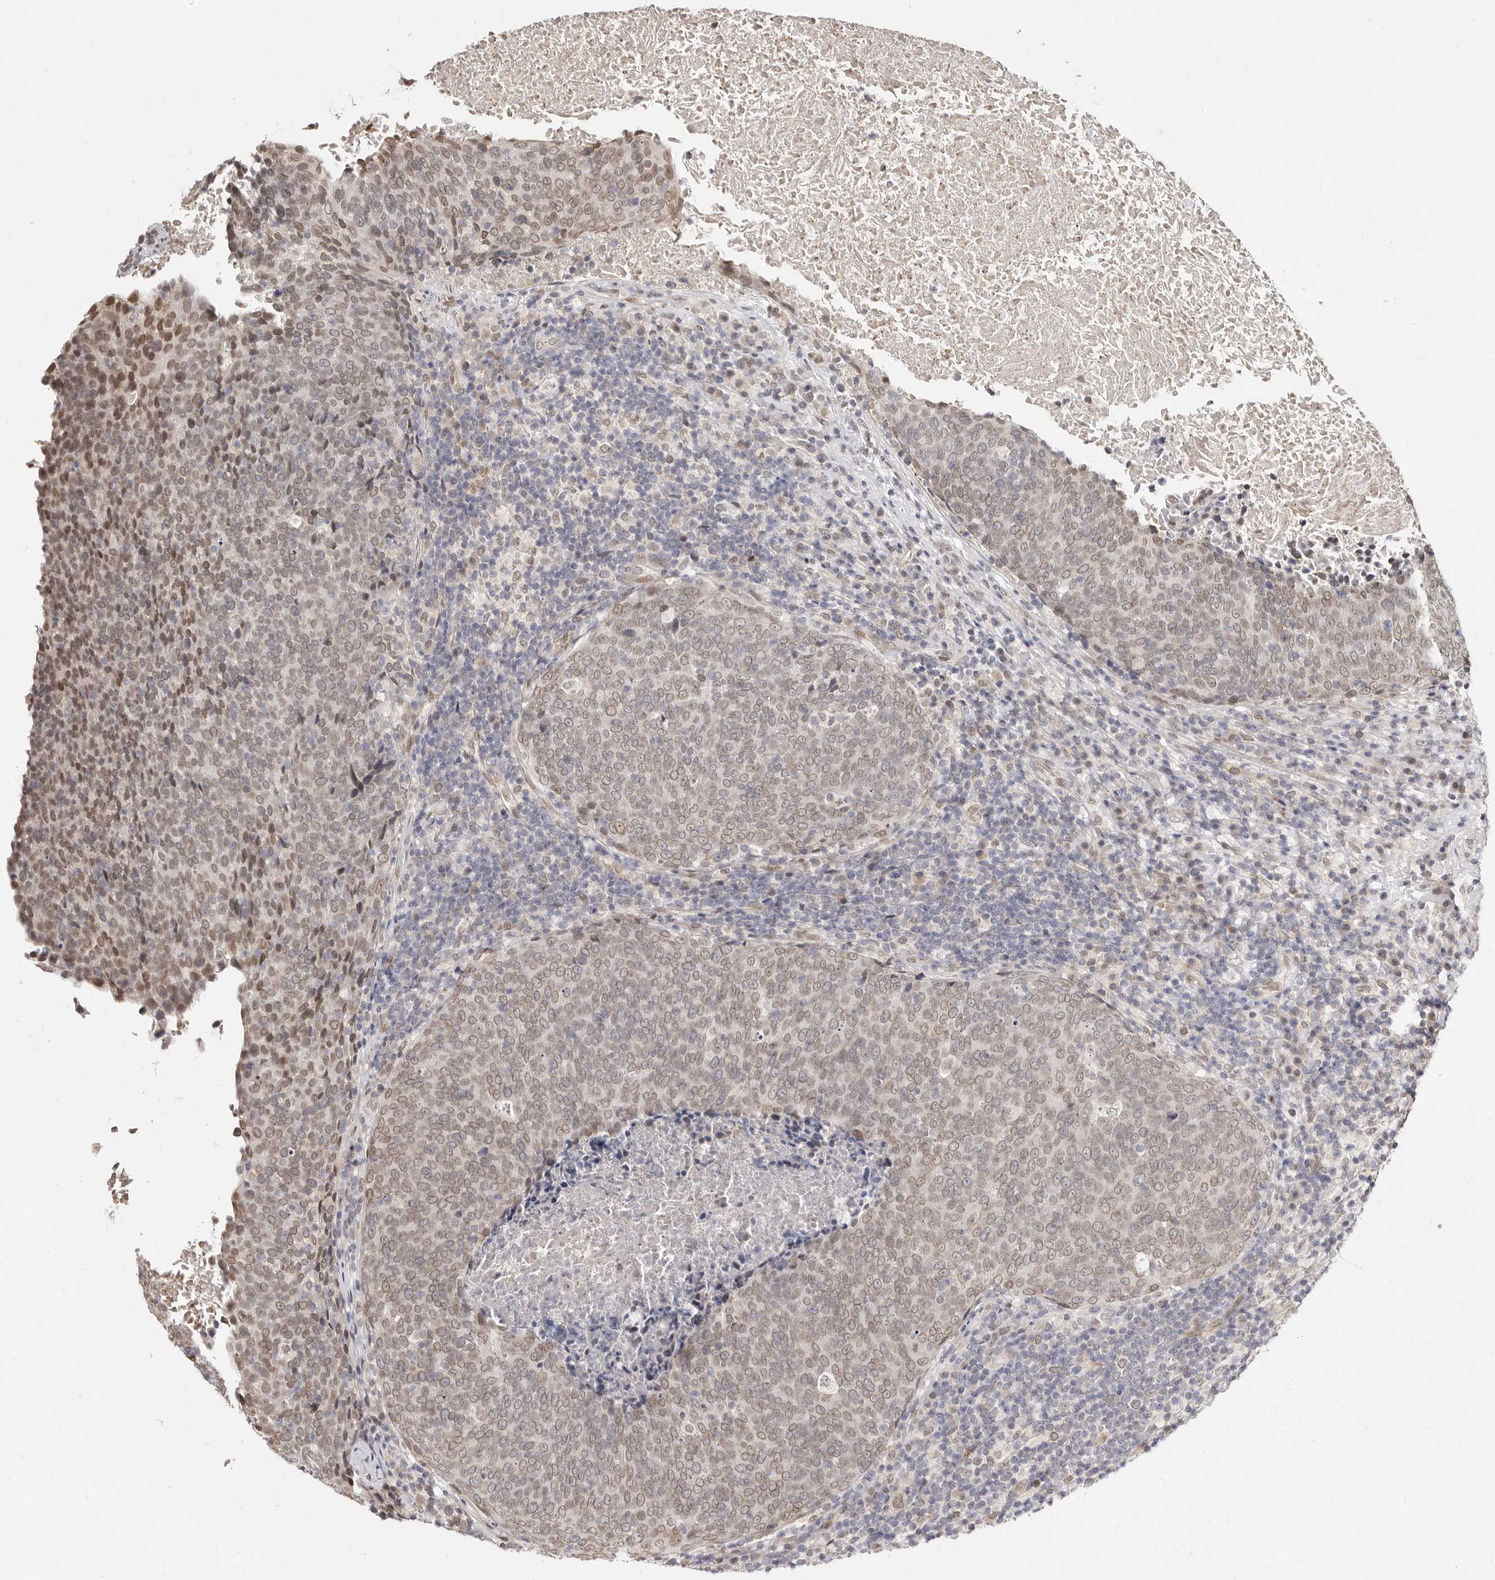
{"staining": {"intensity": "moderate", "quantity": ">75%", "location": "cytoplasmic/membranous,nuclear"}, "tissue": "head and neck cancer", "cell_type": "Tumor cells", "image_type": "cancer", "snomed": [{"axis": "morphology", "description": "Squamous cell carcinoma, NOS"}, {"axis": "morphology", "description": "Squamous cell carcinoma, metastatic, NOS"}, {"axis": "topography", "description": "Lymph node"}, {"axis": "topography", "description": "Head-Neck"}], "caption": "Immunohistochemistry of human head and neck cancer reveals medium levels of moderate cytoplasmic/membranous and nuclear staining in about >75% of tumor cells. Ihc stains the protein of interest in brown and the nuclei are stained blue.", "gene": "LCORL", "patient": {"sex": "male", "age": 62}}